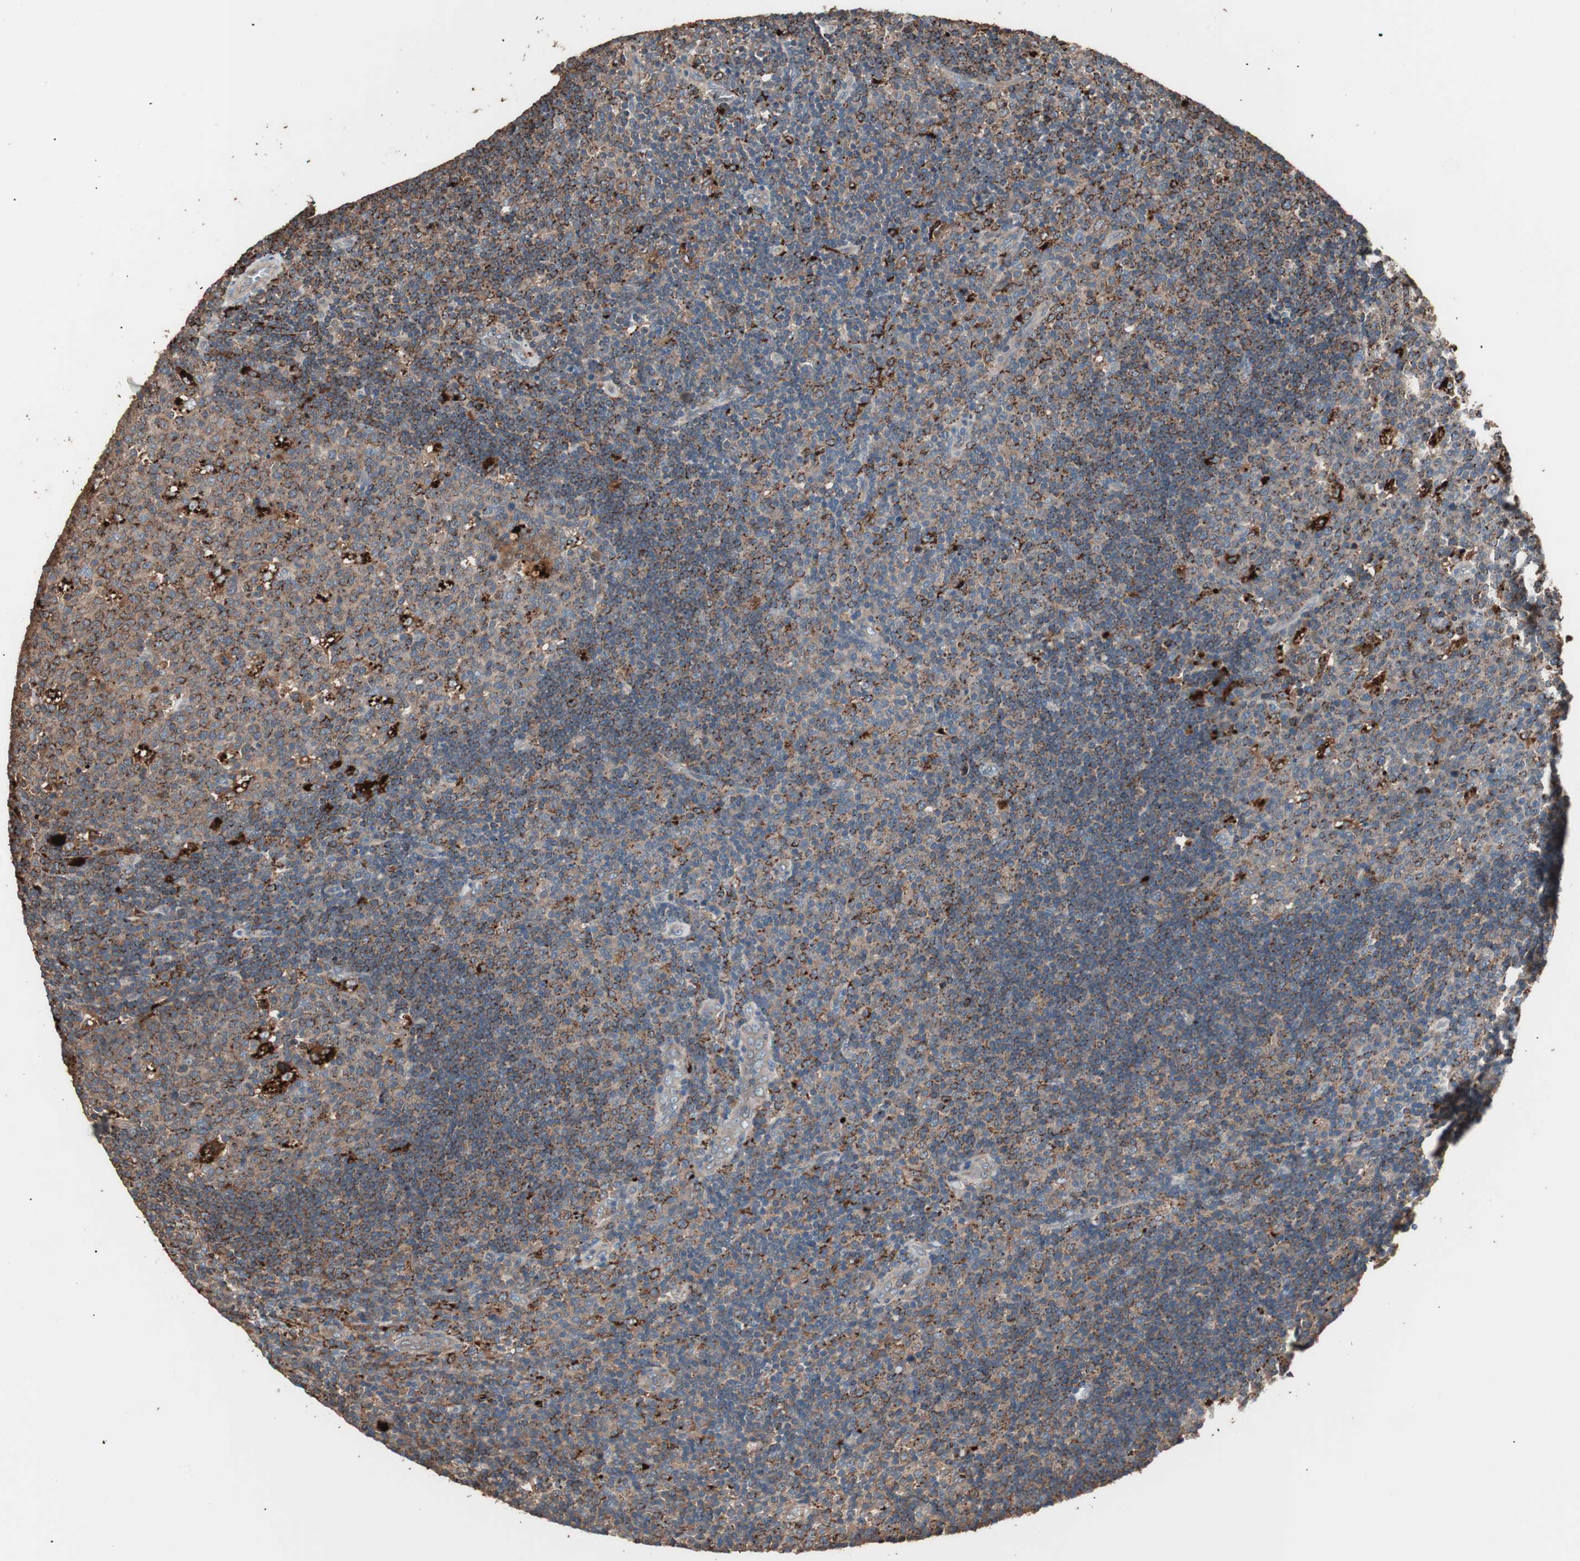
{"staining": {"intensity": "moderate", "quantity": ">75%", "location": "cytoplasmic/membranous"}, "tissue": "lymph node", "cell_type": "Germinal center cells", "image_type": "normal", "snomed": [{"axis": "morphology", "description": "Normal tissue, NOS"}, {"axis": "topography", "description": "Lymph node"}, {"axis": "topography", "description": "Salivary gland"}], "caption": "Moderate cytoplasmic/membranous positivity for a protein is present in about >75% of germinal center cells of normal lymph node using immunohistochemistry (IHC).", "gene": "CCT3", "patient": {"sex": "male", "age": 8}}